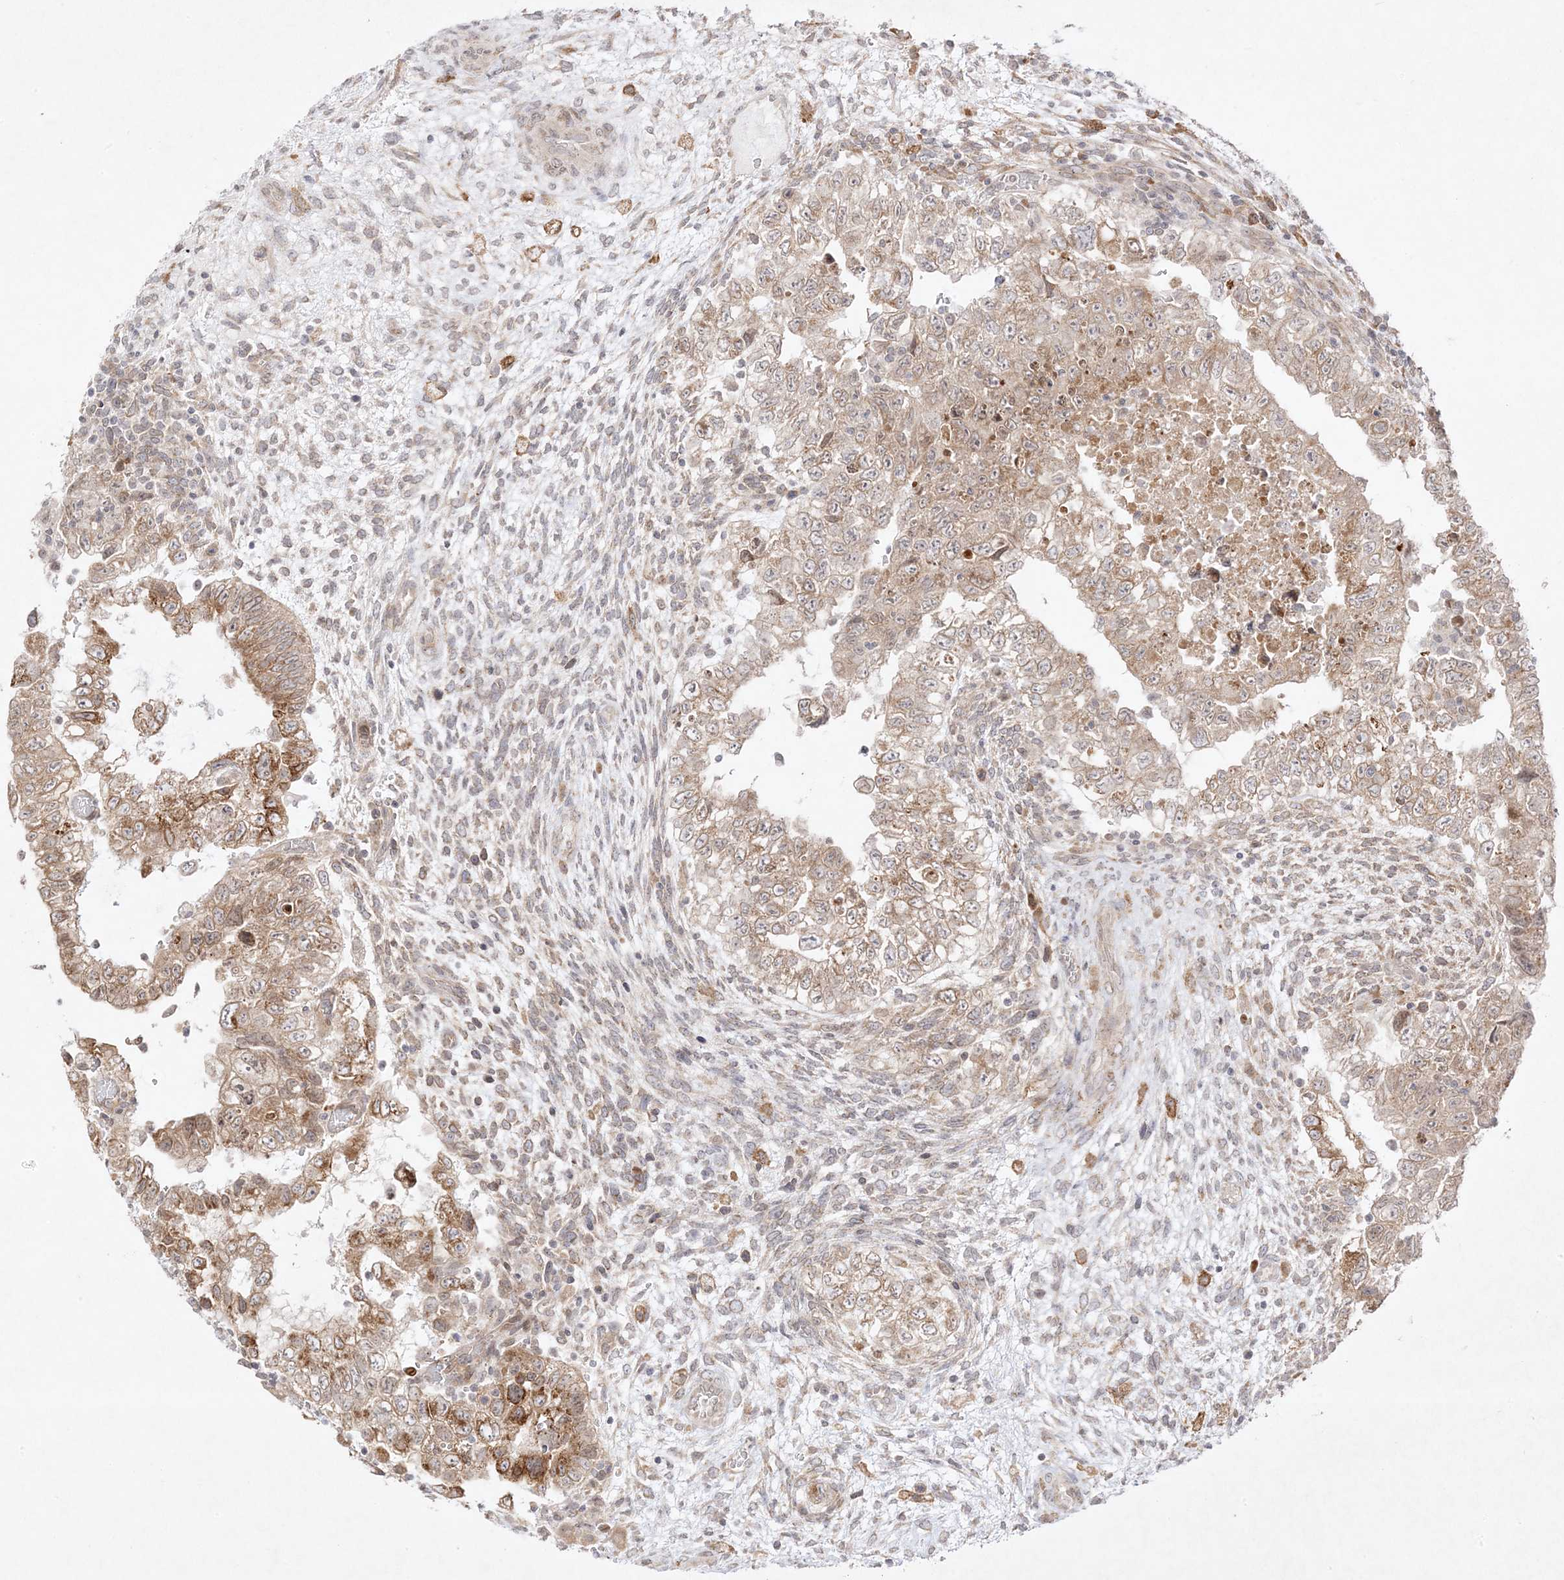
{"staining": {"intensity": "moderate", "quantity": ">75%", "location": "cytoplasmic/membranous"}, "tissue": "testis cancer", "cell_type": "Tumor cells", "image_type": "cancer", "snomed": [{"axis": "morphology", "description": "Carcinoma, Embryonal, NOS"}, {"axis": "topography", "description": "Testis"}], "caption": "A brown stain shows moderate cytoplasmic/membranous positivity of a protein in human testis cancer tumor cells. Immunohistochemistry (ihc) stains the protein of interest in brown and the nuclei are stained blue.", "gene": "C2CD2", "patient": {"sex": "male", "age": 37}}